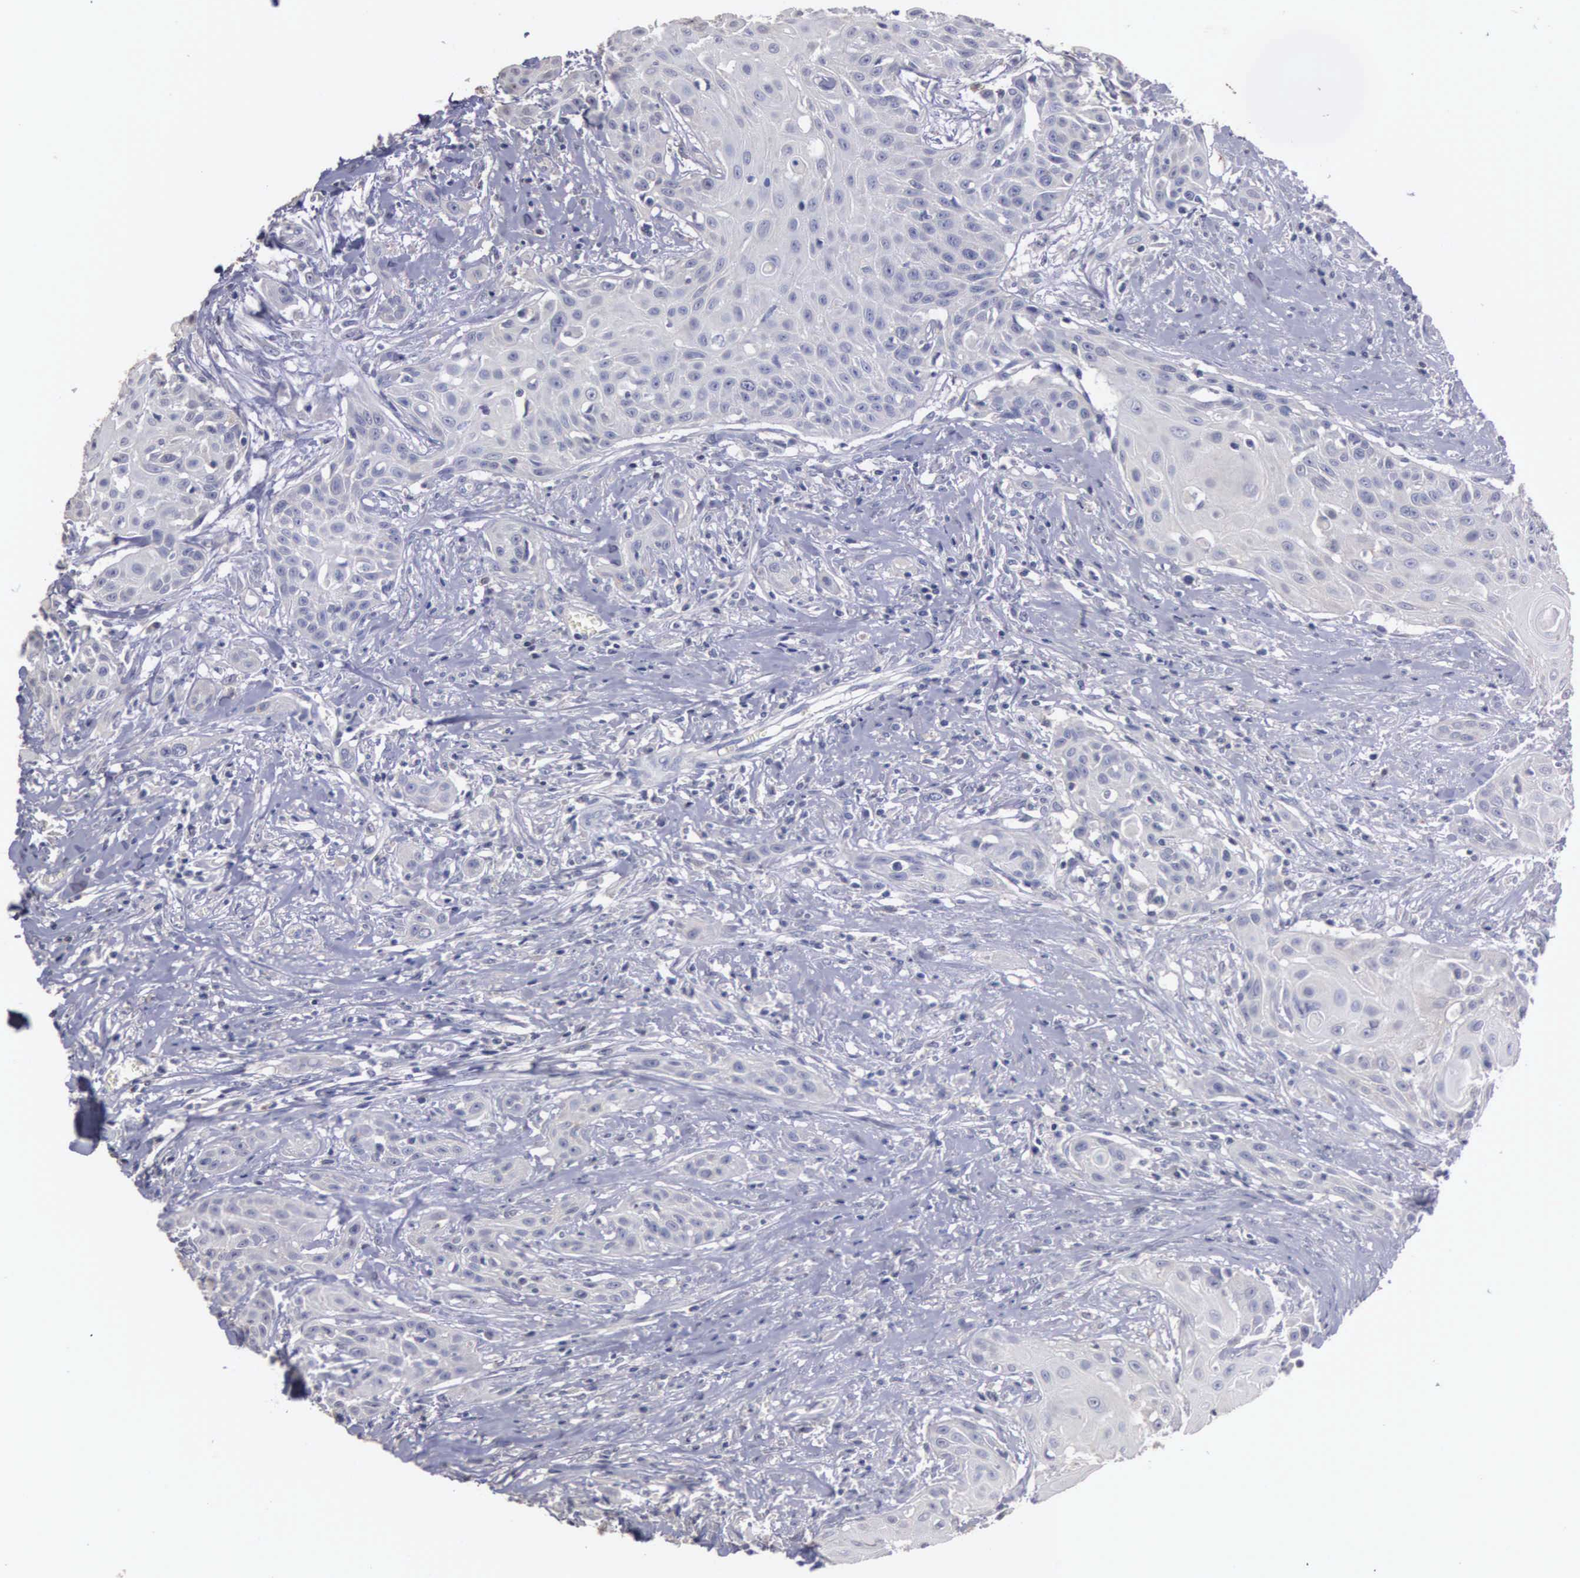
{"staining": {"intensity": "negative", "quantity": "none", "location": "none"}, "tissue": "head and neck cancer", "cell_type": "Tumor cells", "image_type": "cancer", "snomed": [{"axis": "morphology", "description": "Squamous cell carcinoma, NOS"}, {"axis": "morphology", "description": "Squamous cell carcinoma, metastatic, NOS"}, {"axis": "topography", "description": "Lymph node"}, {"axis": "topography", "description": "Salivary gland"}, {"axis": "topography", "description": "Head-Neck"}], "caption": "This histopathology image is of head and neck squamous cell carcinoma stained with immunohistochemistry to label a protein in brown with the nuclei are counter-stained blue. There is no staining in tumor cells. The staining was performed using DAB (3,3'-diaminobenzidine) to visualize the protein expression in brown, while the nuclei were stained in blue with hematoxylin (Magnification: 20x).", "gene": "ENO3", "patient": {"sex": "female", "age": 74}}